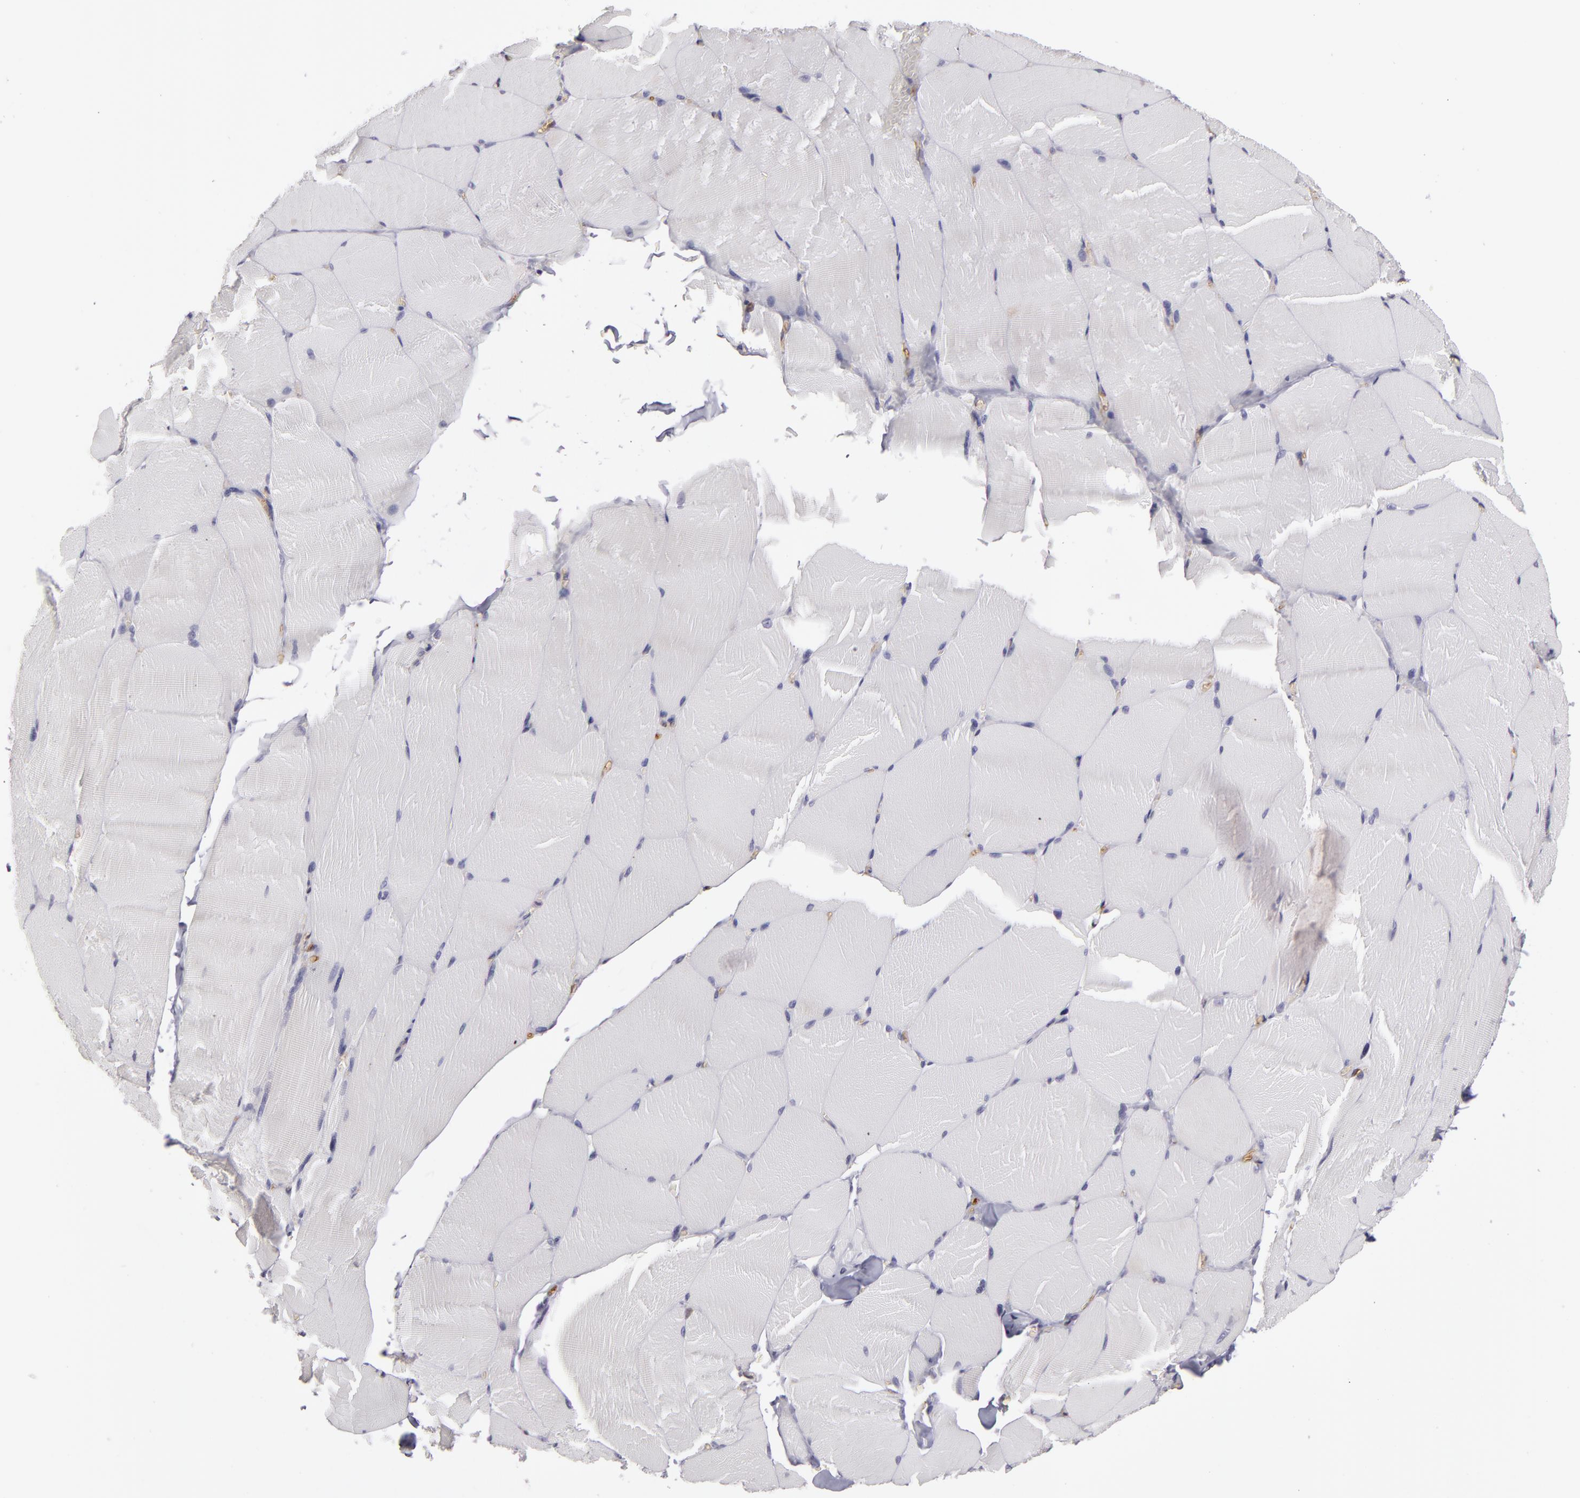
{"staining": {"intensity": "negative", "quantity": "none", "location": "none"}, "tissue": "skeletal muscle", "cell_type": "Myocytes", "image_type": "normal", "snomed": [{"axis": "morphology", "description": "Normal tissue, NOS"}, {"axis": "topography", "description": "Skeletal muscle"}], "caption": "IHC of benign human skeletal muscle demonstrates no expression in myocytes.", "gene": "ZNF229", "patient": {"sex": "male", "age": 71}}